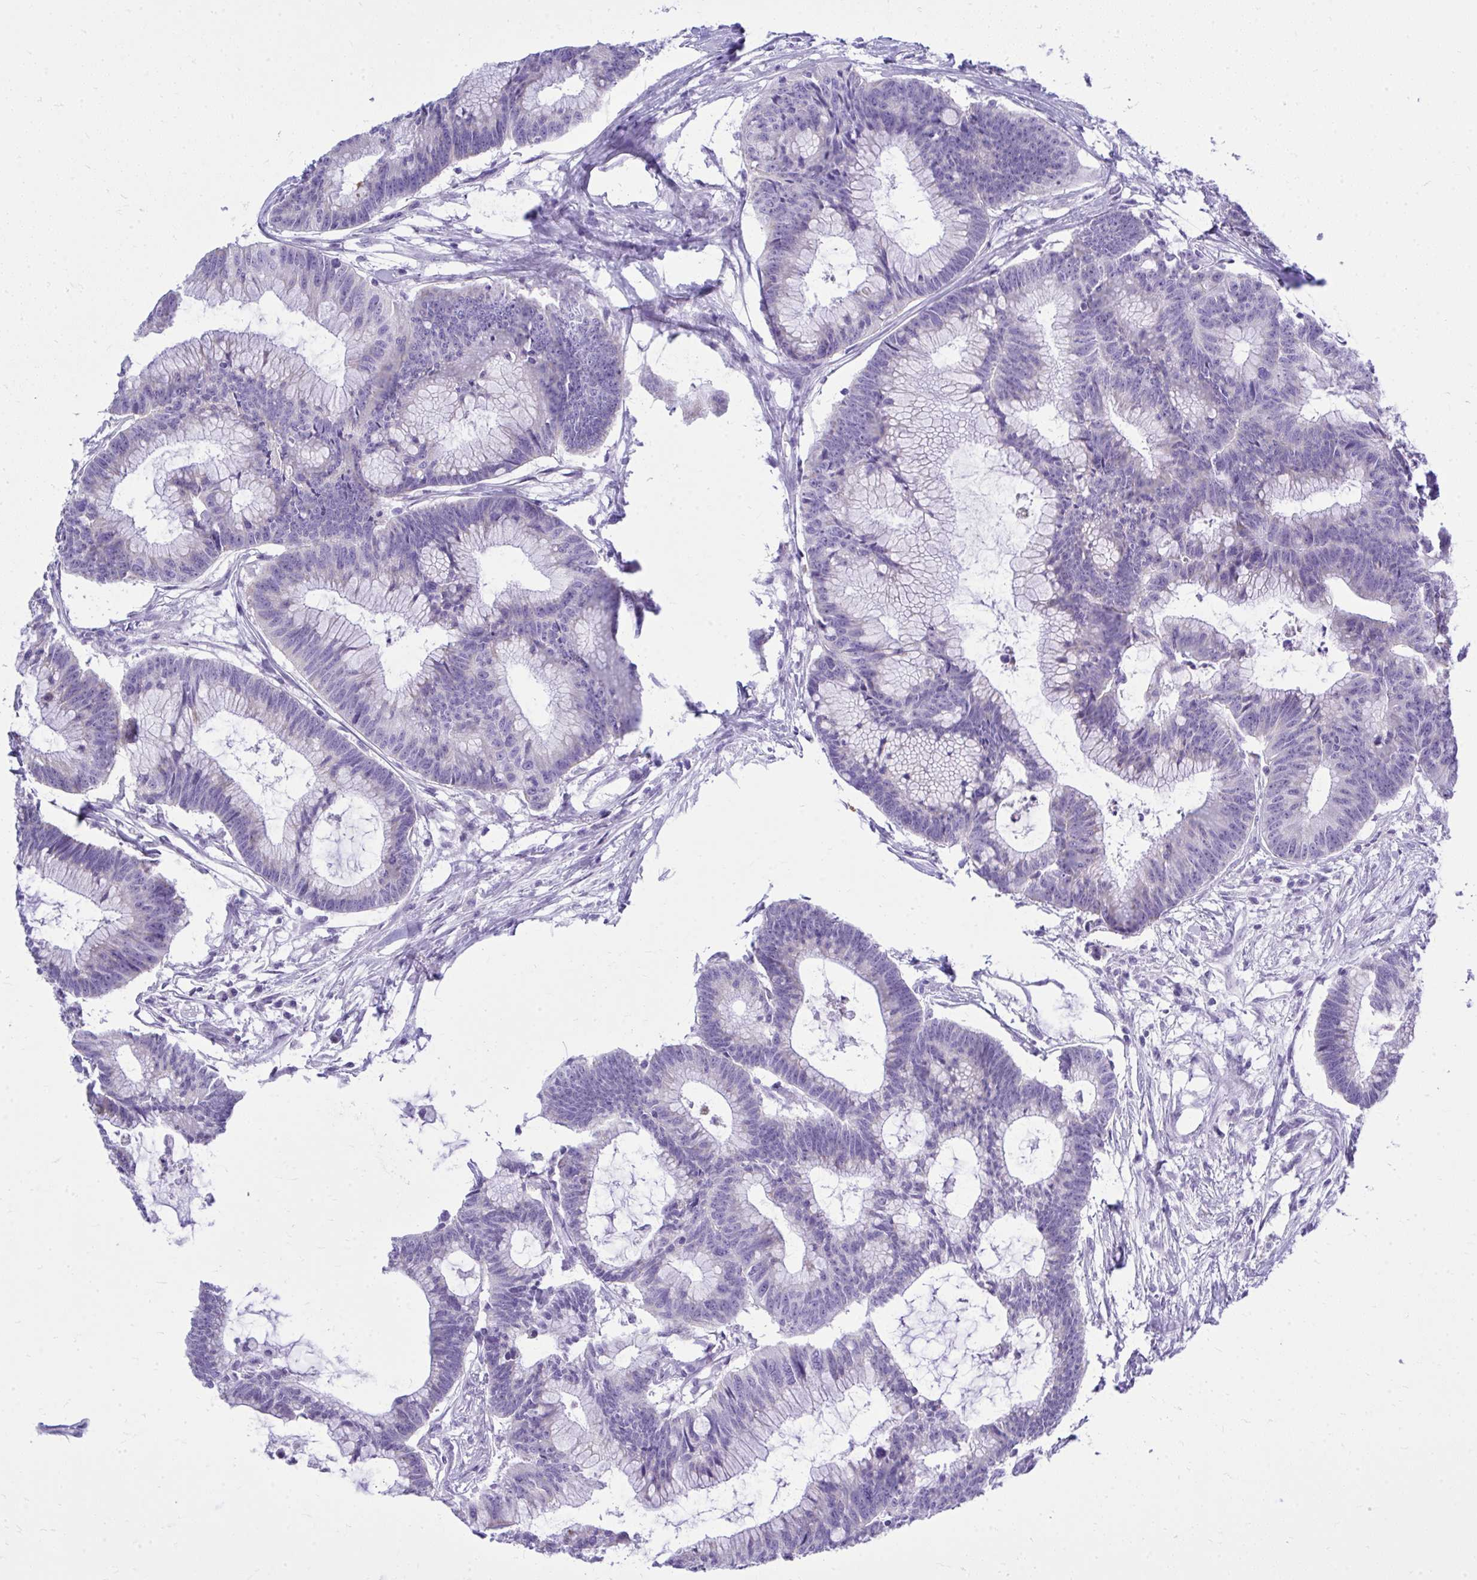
{"staining": {"intensity": "negative", "quantity": "none", "location": "none"}, "tissue": "colorectal cancer", "cell_type": "Tumor cells", "image_type": "cancer", "snomed": [{"axis": "morphology", "description": "Adenocarcinoma, NOS"}, {"axis": "topography", "description": "Colon"}], "caption": "The micrograph demonstrates no significant expression in tumor cells of colorectal adenocarcinoma. Nuclei are stained in blue.", "gene": "RALYL", "patient": {"sex": "female", "age": 78}}